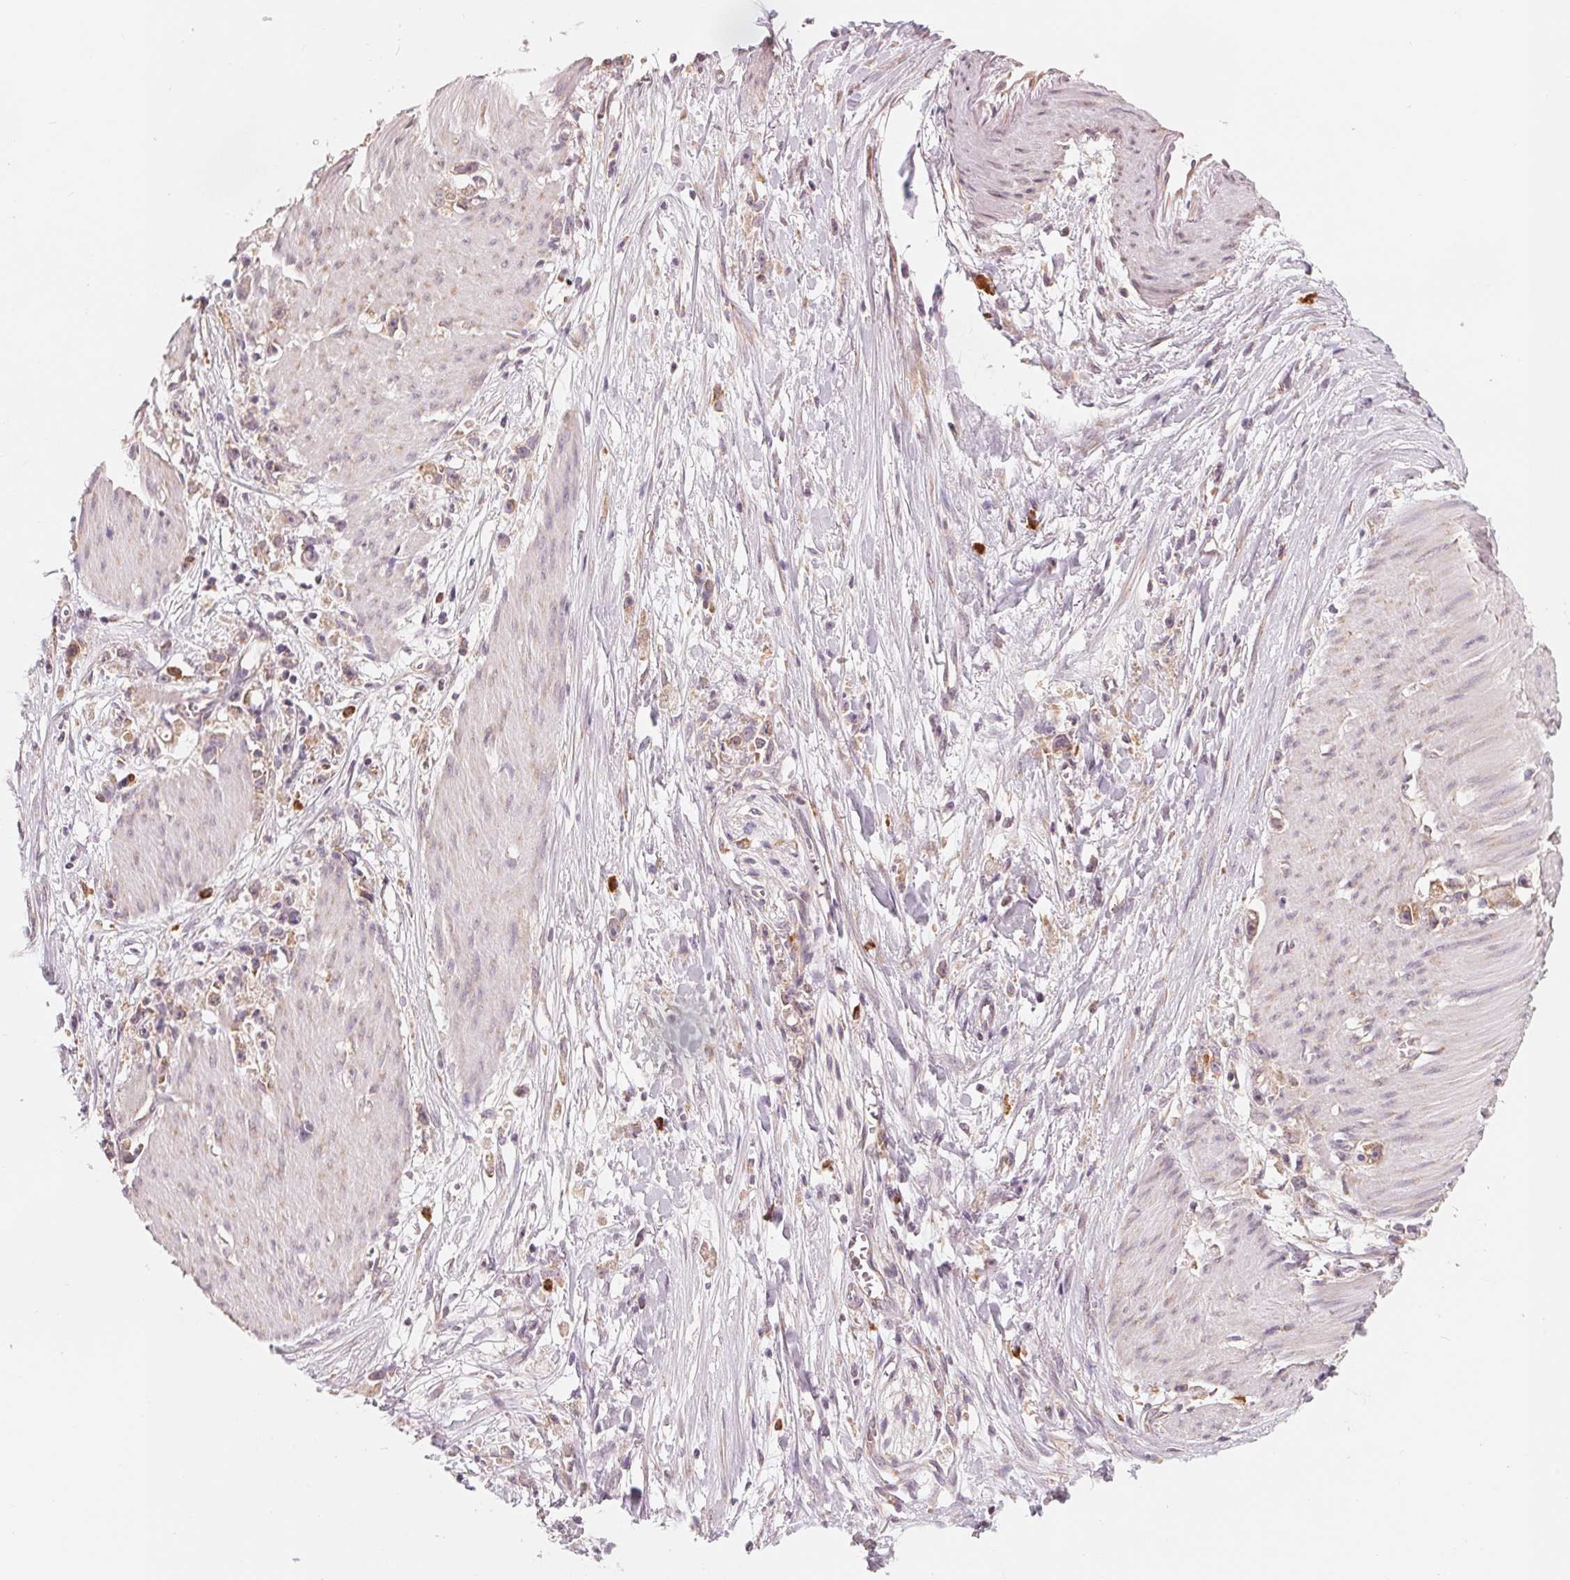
{"staining": {"intensity": "weak", "quantity": ">75%", "location": "cytoplasmic/membranous"}, "tissue": "stomach cancer", "cell_type": "Tumor cells", "image_type": "cancer", "snomed": [{"axis": "morphology", "description": "Adenocarcinoma, NOS"}, {"axis": "topography", "description": "Stomach"}], "caption": "This is an image of immunohistochemistry staining of adenocarcinoma (stomach), which shows weak positivity in the cytoplasmic/membranous of tumor cells.", "gene": "GIGYF2", "patient": {"sex": "female", "age": 59}}